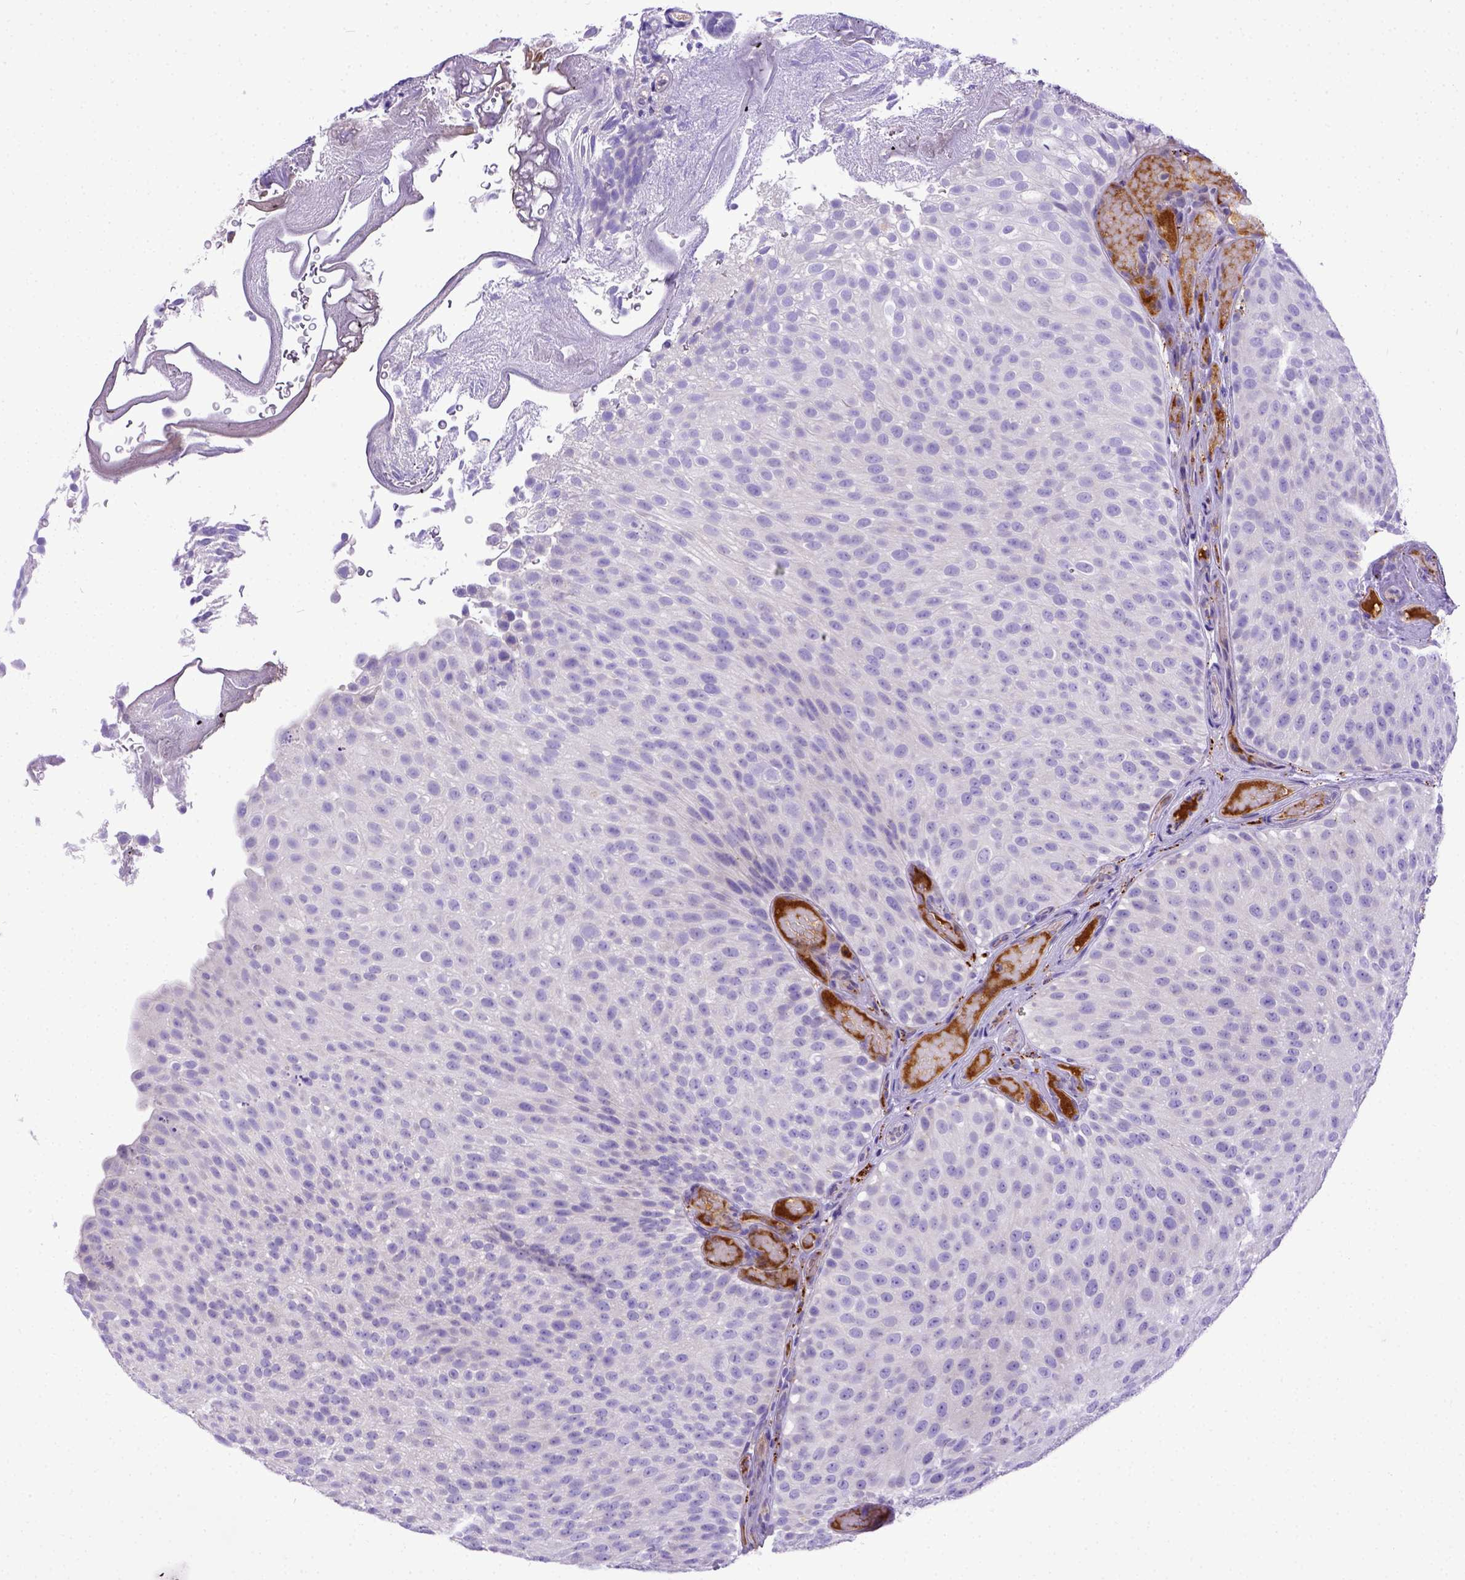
{"staining": {"intensity": "negative", "quantity": "none", "location": "none"}, "tissue": "urothelial cancer", "cell_type": "Tumor cells", "image_type": "cancer", "snomed": [{"axis": "morphology", "description": "Urothelial carcinoma, Low grade"}, {"axis": "topography", "description": "Urinary bladder"}], "caption": "Tumor cells are negative for brown protein staining in urothelial cancer.", "gene": "CFAP300", "patient": {"sex": "male", "age": 78}}